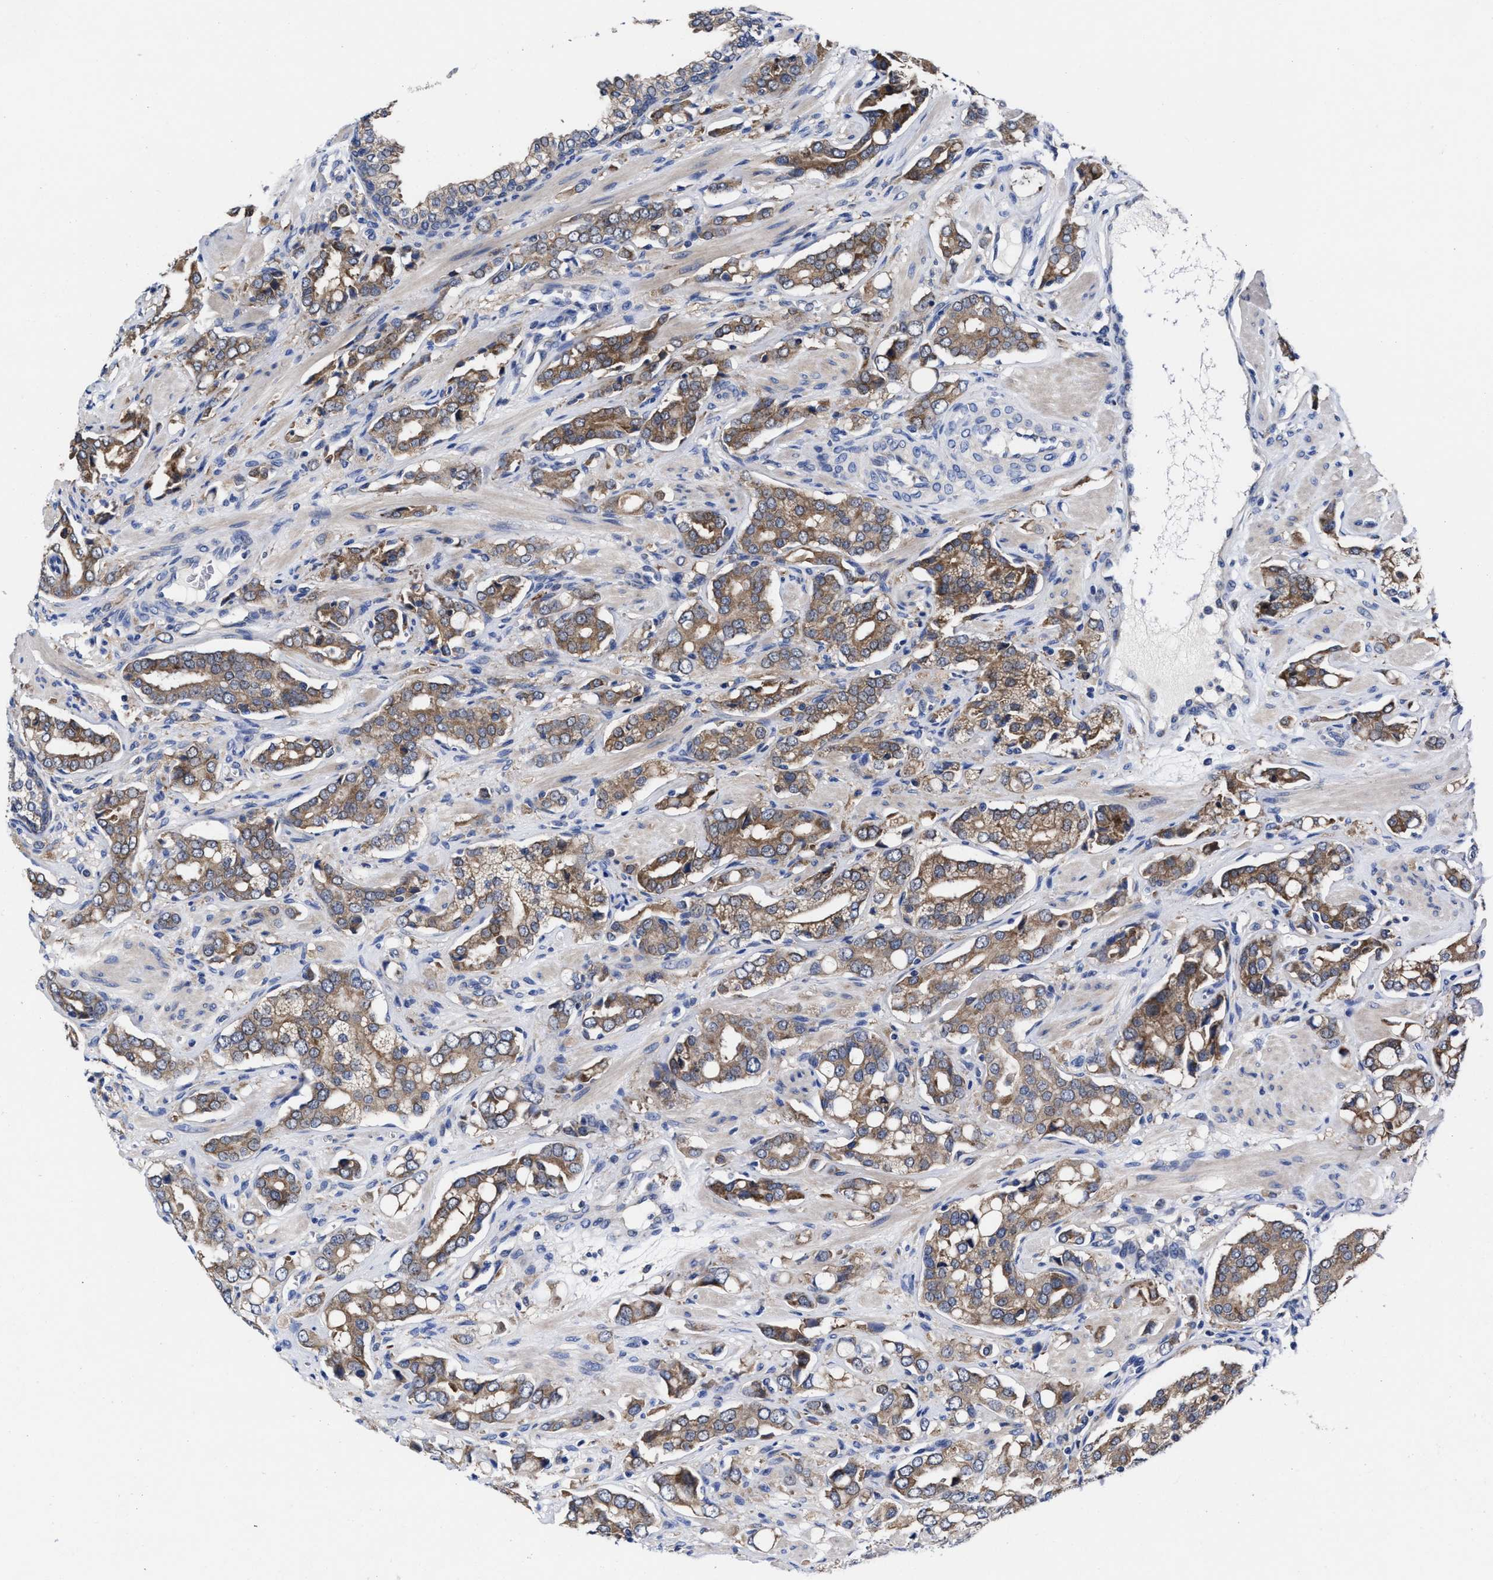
{"staining": {"intensity": "moderate", "quantity": ">75%", "location": "cytoplasmic/membranous"}, "tissue": "prostate cancer", "cell_type": "Tumor cells", "image_type": "cancer", "snomed": [{"axis": "morphology", "description": "Adenocarcinoma, High grade"}, {"axis": "topography", "description": "Prostate"}], "caption": "A brown stain shows moderate cytoplasmic/membranous staining of a protein in prostate cancer tumor cells. Using DAB (3,3'-diaminobenzidine) (brown) and hematoxylin (blue) stains, captured at high magnification using brightfield microscopy.", "gene": "TXNDC17", "patient": {"sex": "male", "age": 52}}